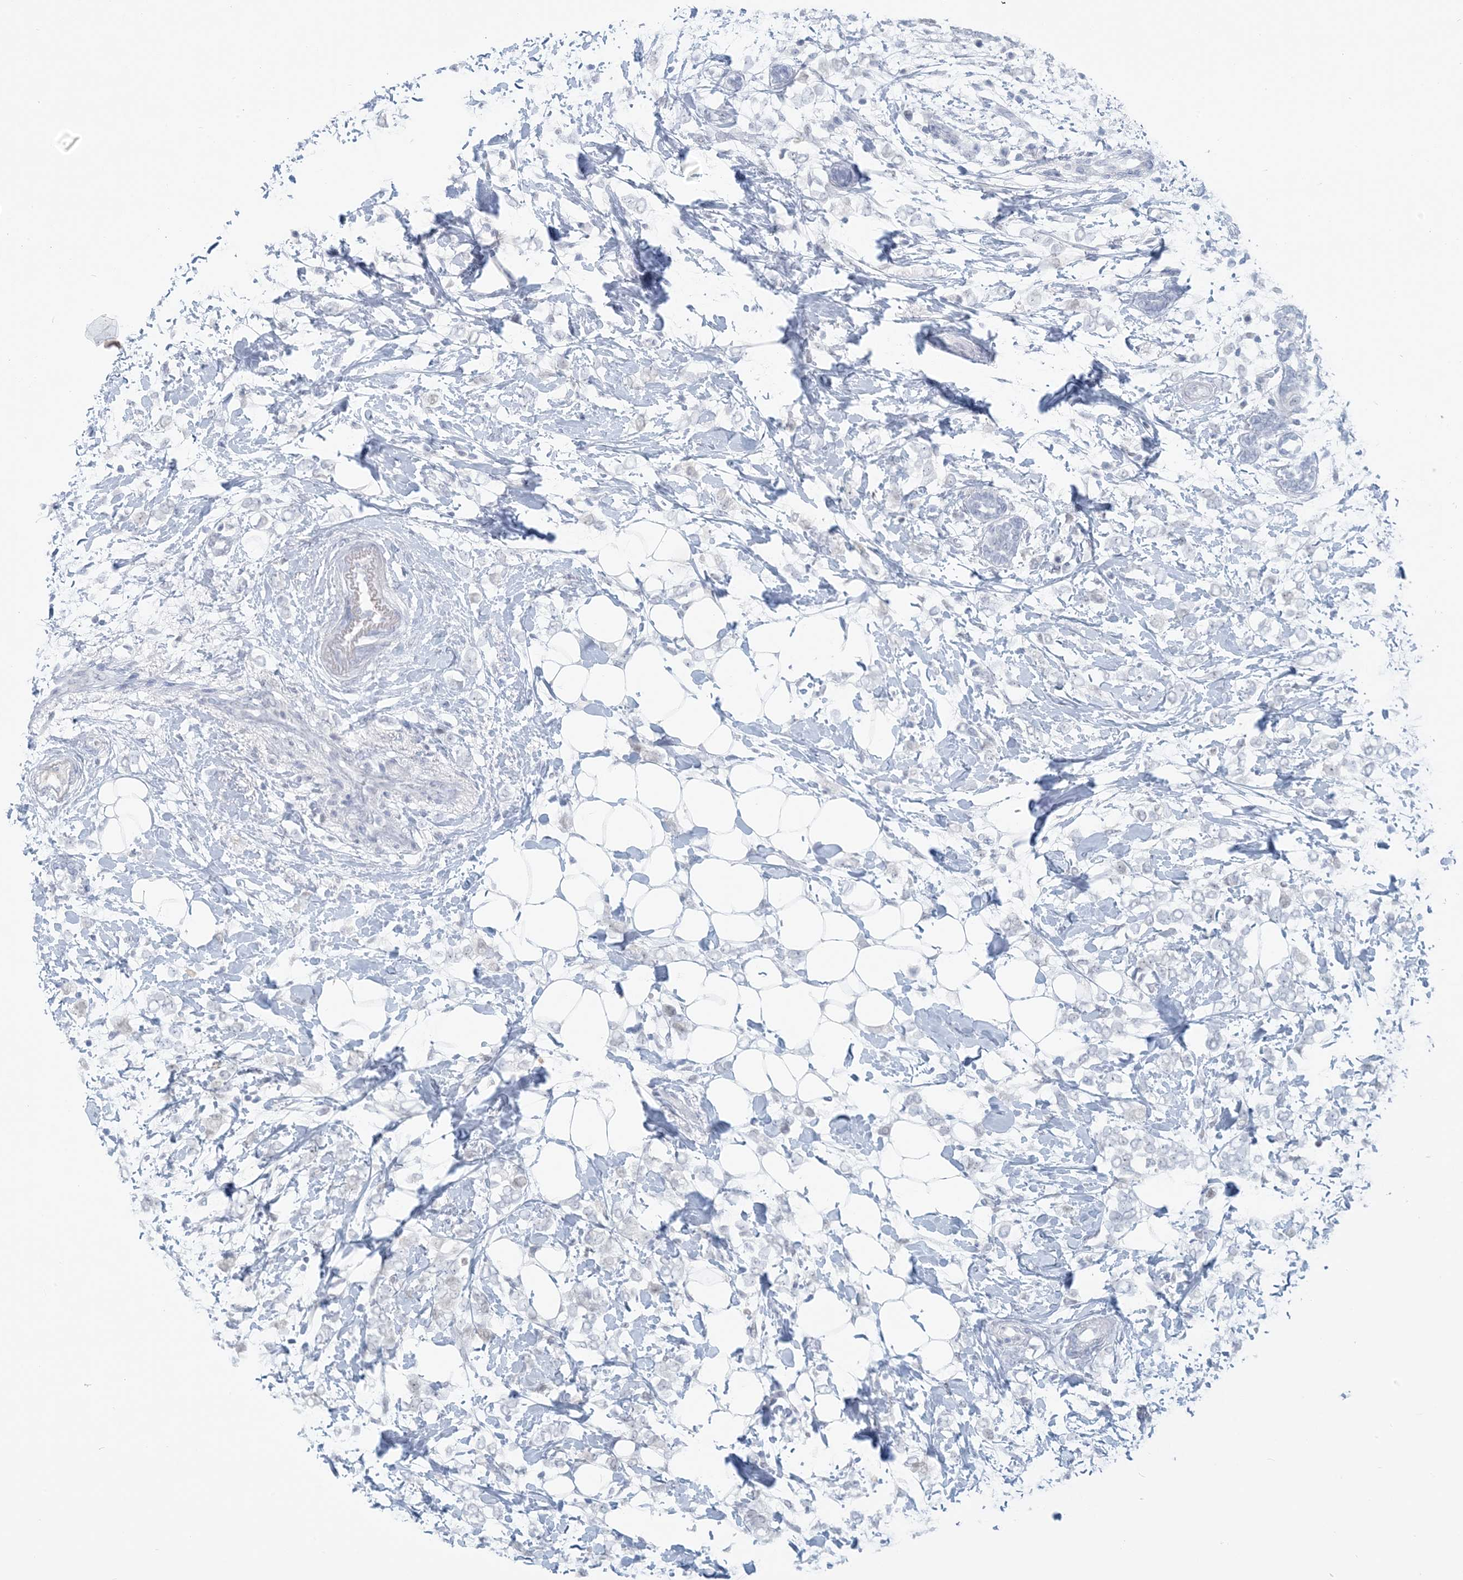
{"staining": {"intensity": "negative", "quantity": "none", "location": "none"}, "tissue": "breast cancer", "cell_type": "Tumor cells", "image_type": "cancer", "snomed": [{"axis": "morphology", "description": "Normal tissue, NOS"}, {"axis": "morphology", "description": "Lobular carcinoma"}, {"axis": "topography", "description": "Breast"}], "caption": "Tumor cells show no significant positivity in breast cancer (lobular carcinoma).", "gene": "SCML1", "patient": {"sex": "female", "age": 47}}